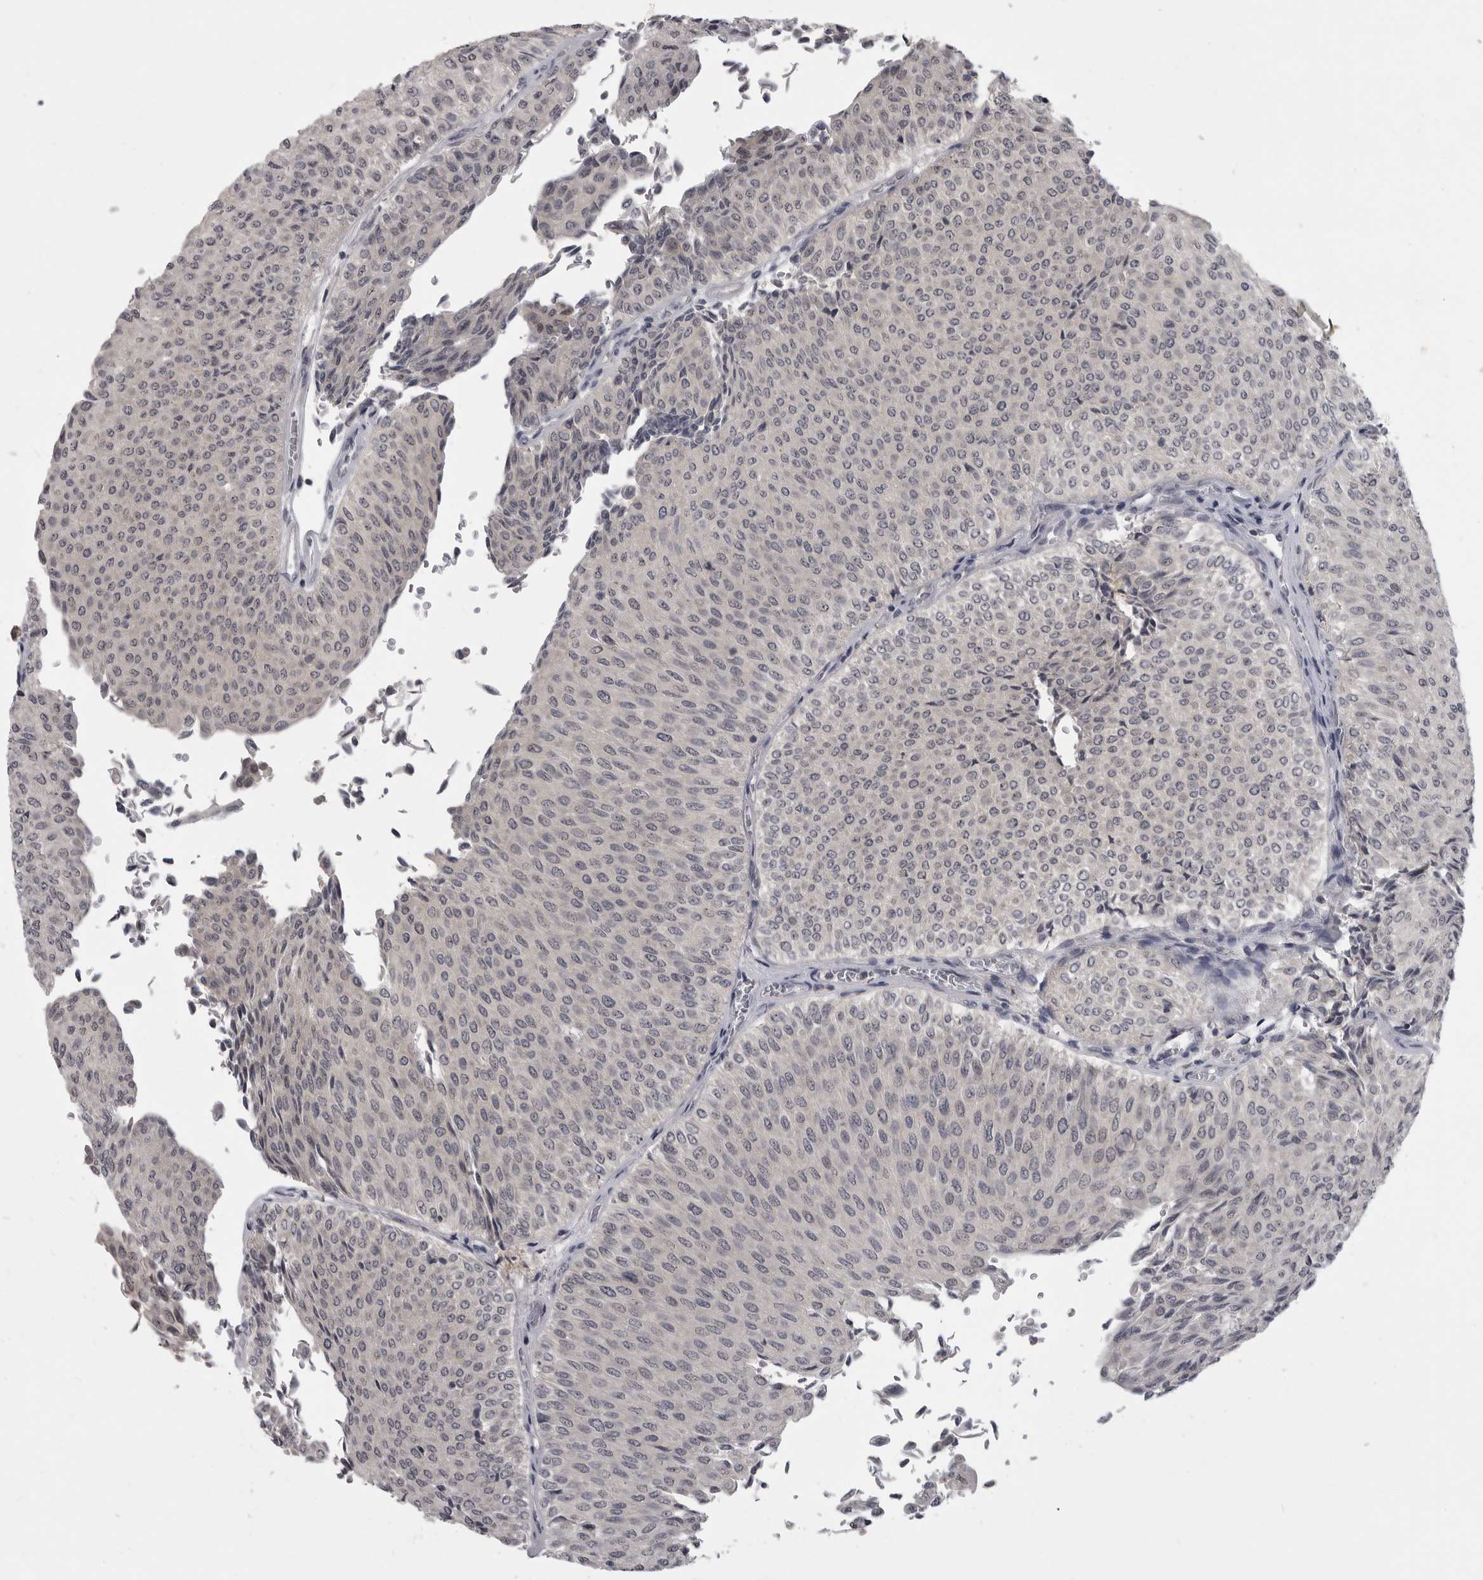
{"staining": {"intensity": "negative", "quantity": "none", "location": "none"}, "tissue": "urothelial cancer", "cell_type": "Tumor cells", "image_type": "cancer", "snomed": [{"axis": "morphology", "description": "Urothelial carcinoma, Low grade"}, {"axis": "topography", "description": "Urinary bladder"}], "caption": "There is no significant staining in tumor cells of urothelial cancer. (DAB IHC visualized using brightfield microscopy, high magnification).", "gene": "MRTO4", "patient": {"sex": "male", "age": 78}}